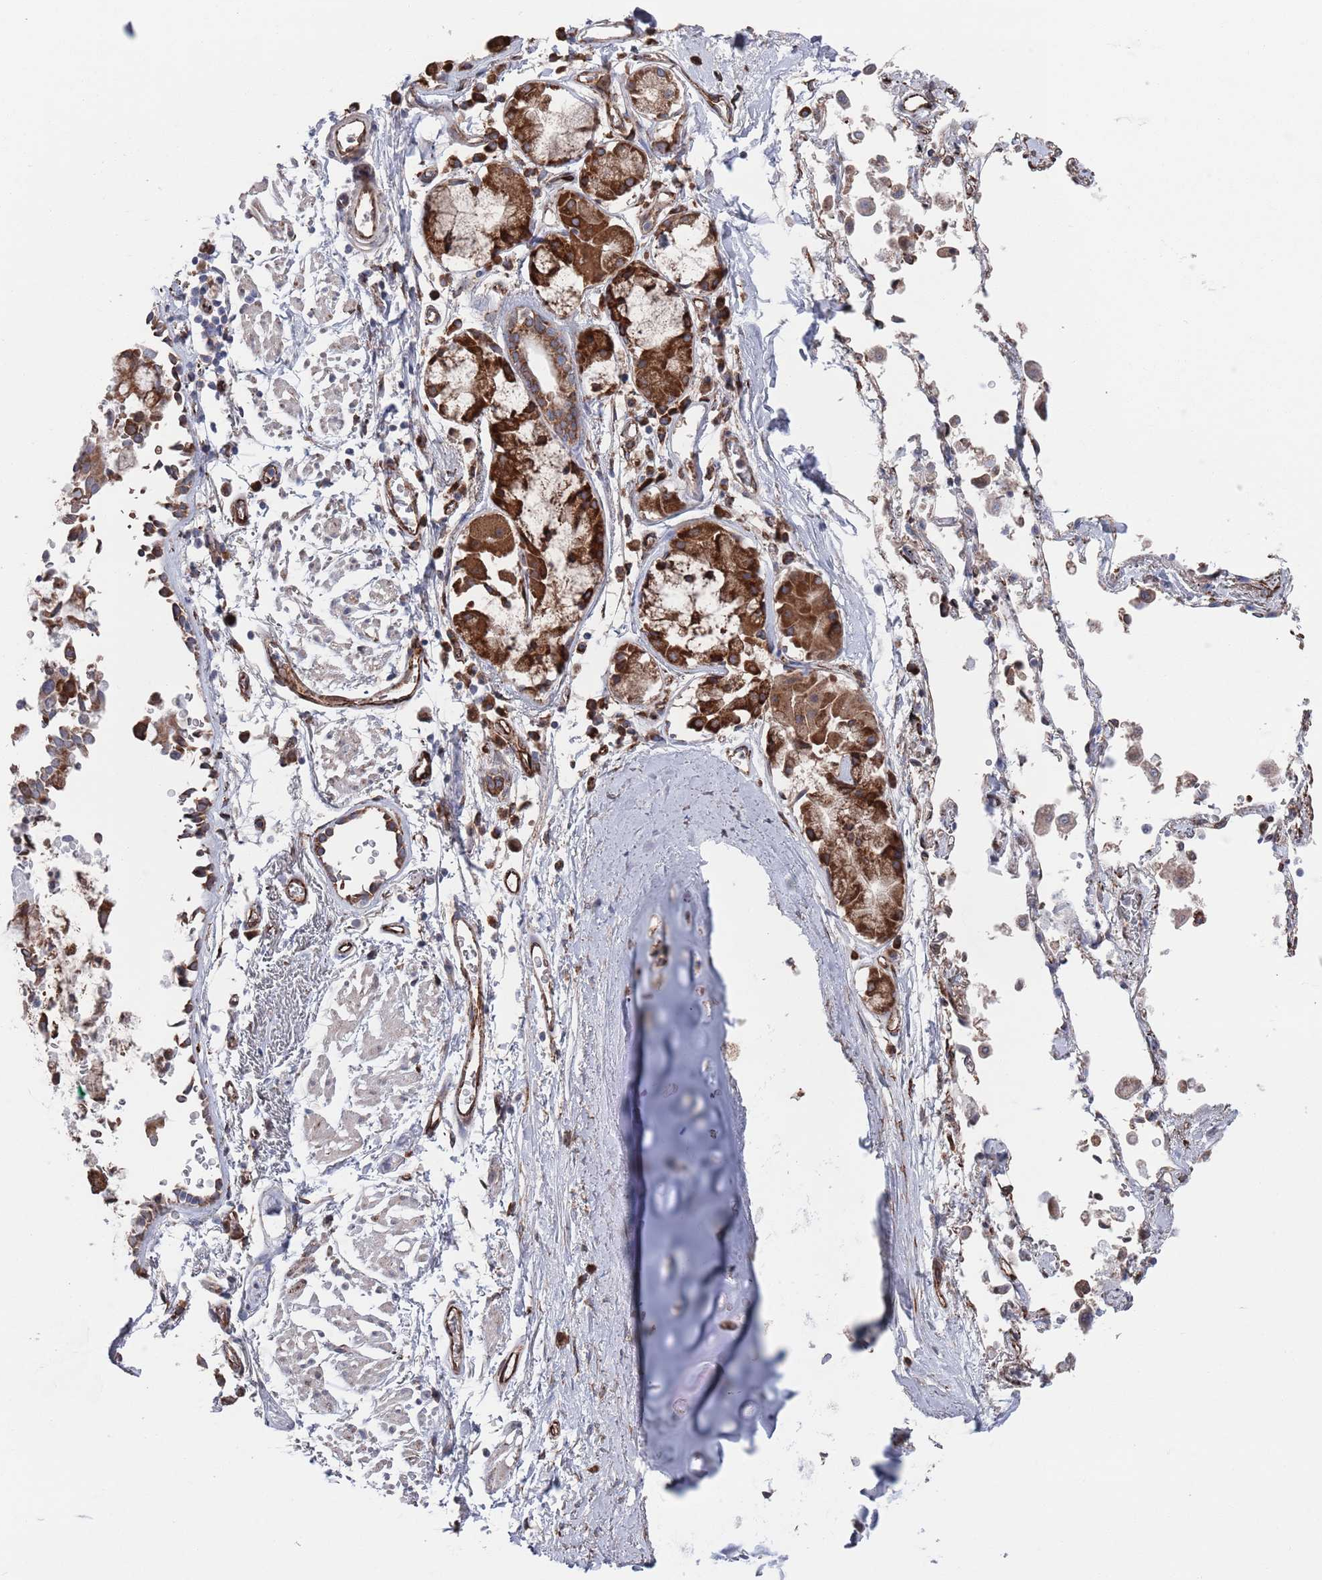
{"staining": {"intensity": "negative", "quantity": "none", "location": "none"}, "tissue": "adipose tissue", "cell_type": "Adipocytes", "image_type": "normal", "snomed": [{"axis": "morphology", "description": "Normal tissue, NOS"}, {"axis": "topography", "description": "Cartilage tissue"}], "caption": "This is a image of immunohistochemistry (IHC) staining of normal adipose tissue, which shows no positivity in adipocytes. Brightfield microscopy of IHC stained with DAB (brown) and hematoxylin (blue), captured at high magnification.", "gene": "CCDC106", "patient": {"sex": "male", "age": 73}}